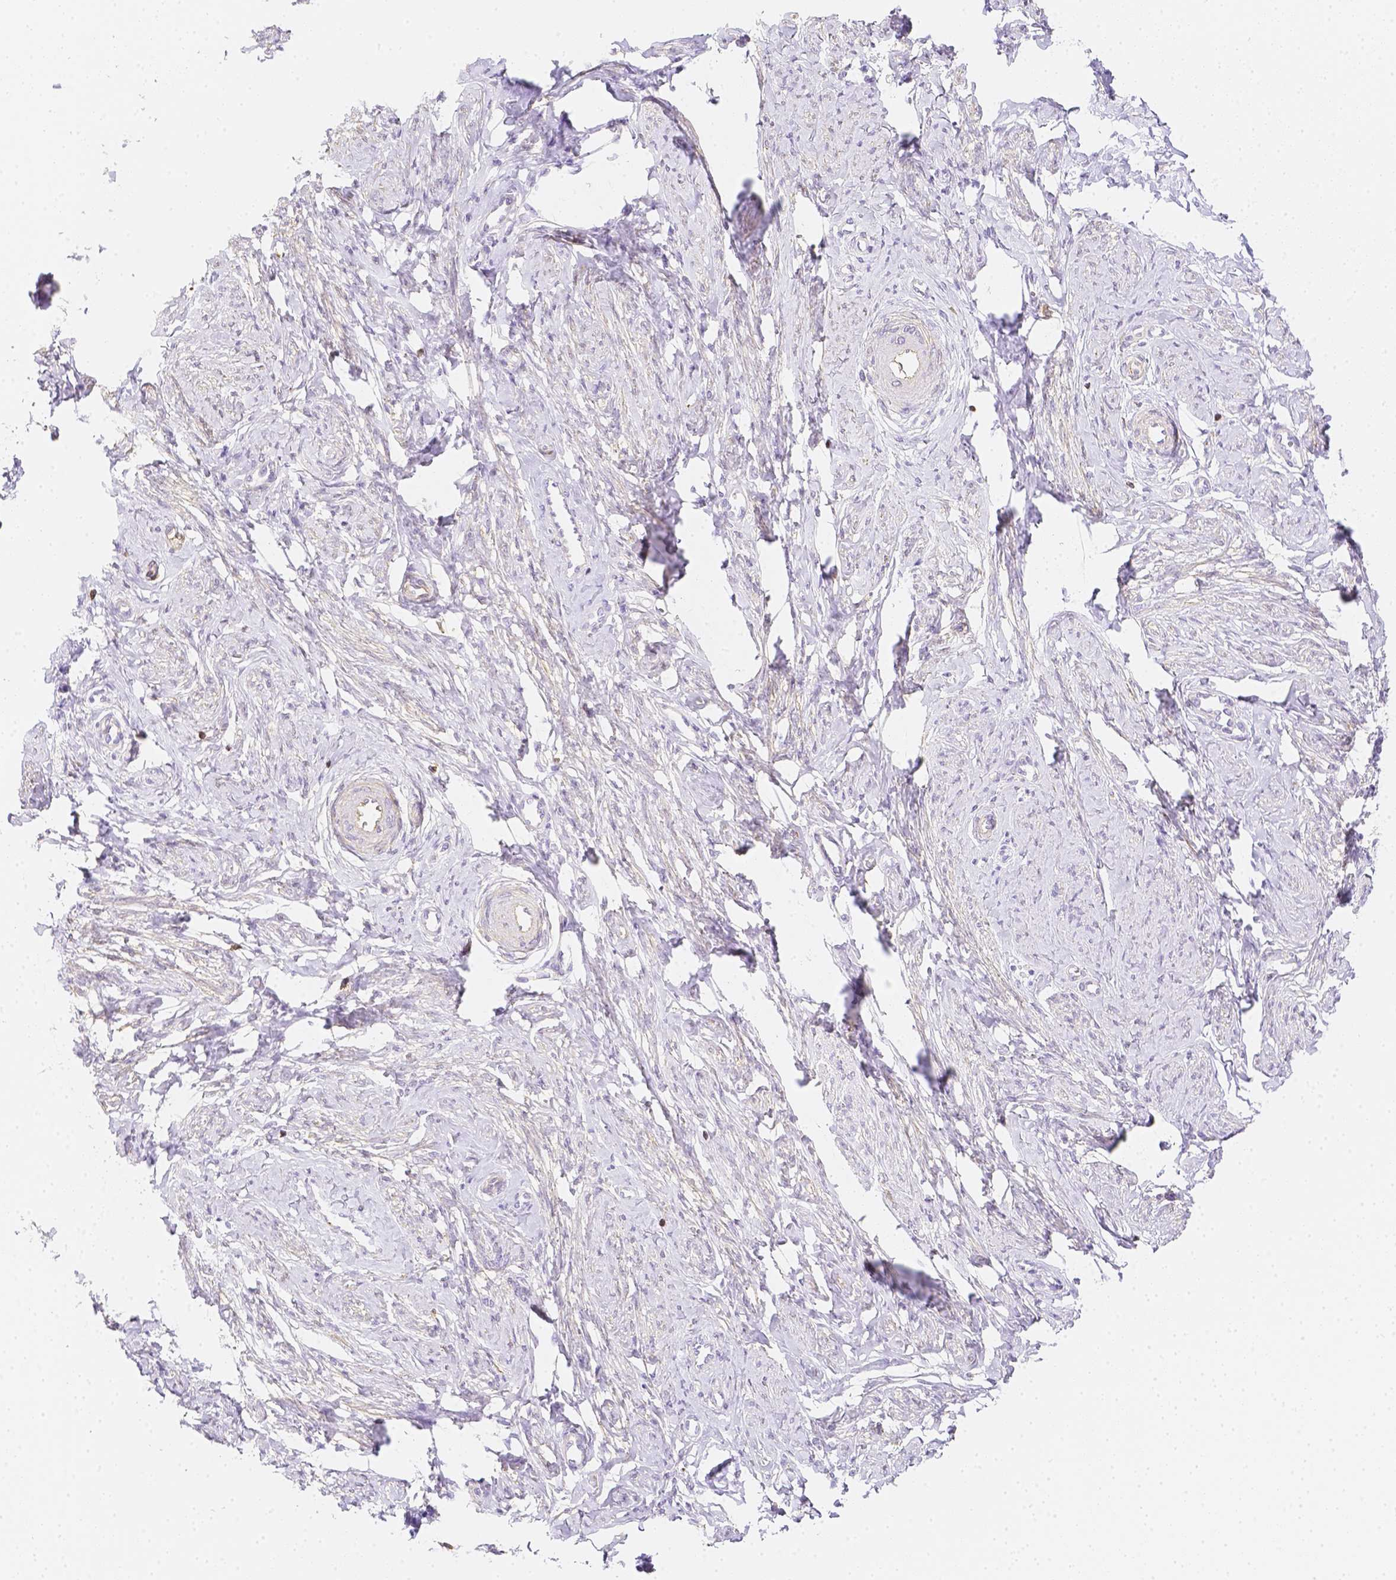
{"staining": {"intensity": "negative", "quantity": "none", "location": "none"}, "tissue": "cervix", "cell_type": "Glandular cells", "image_type": "normal", "snomed": [{"axis": "morphology", "description": "Normal tissue, NOS"}, {"axis": "topography", "description": "Cervix"}], "caption": "This is a histopathology image of IHC staining of unremarkable cervix, which shows no positivity in glandular cells.", "gene": "ASAH2B", "patient": {"sex": "female", "age": 24}}